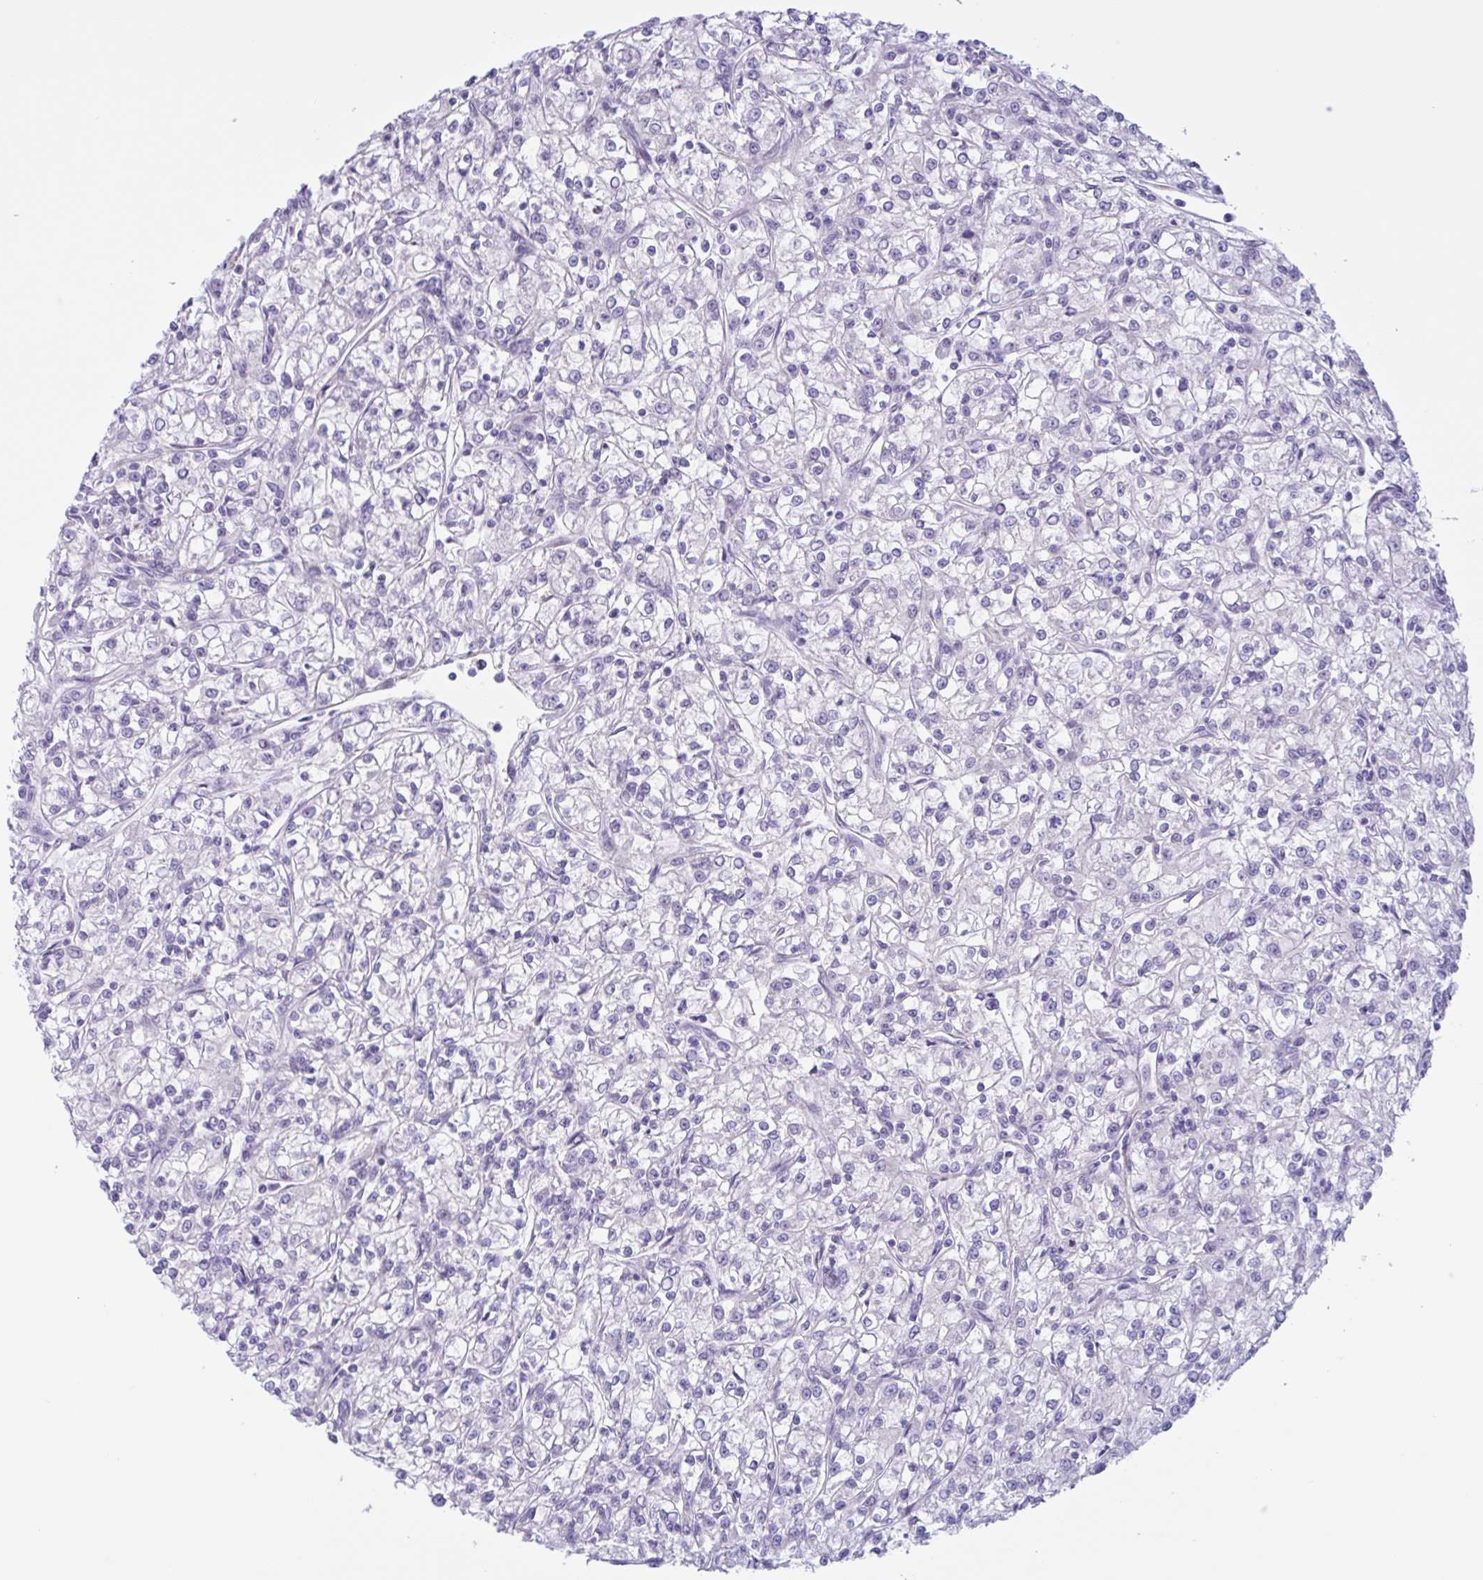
{"staining": {"intensity": "negative", "quantity": "none", "location": "none"}, "tissue": "renal cancer", "cell_type": "Tumor cells", "image_type": "cancer", "snomed": [{"axis": "morphology", "description": "Adenocarcinoma, NOS"}, {"axis": "topography", "description": "Kidney"}], "caption": "High power microscopy photomicrograph of an immunohistochemistry micrograph of adenocarcinoma (renal), revealing no significant staining in tumor cells. The staining is performed using DAB brown chromogen with nuclei counter-stained in using hematoxylin.", "gene": "AHCYL2", "patient": {"sex": "female", "age": 59}}